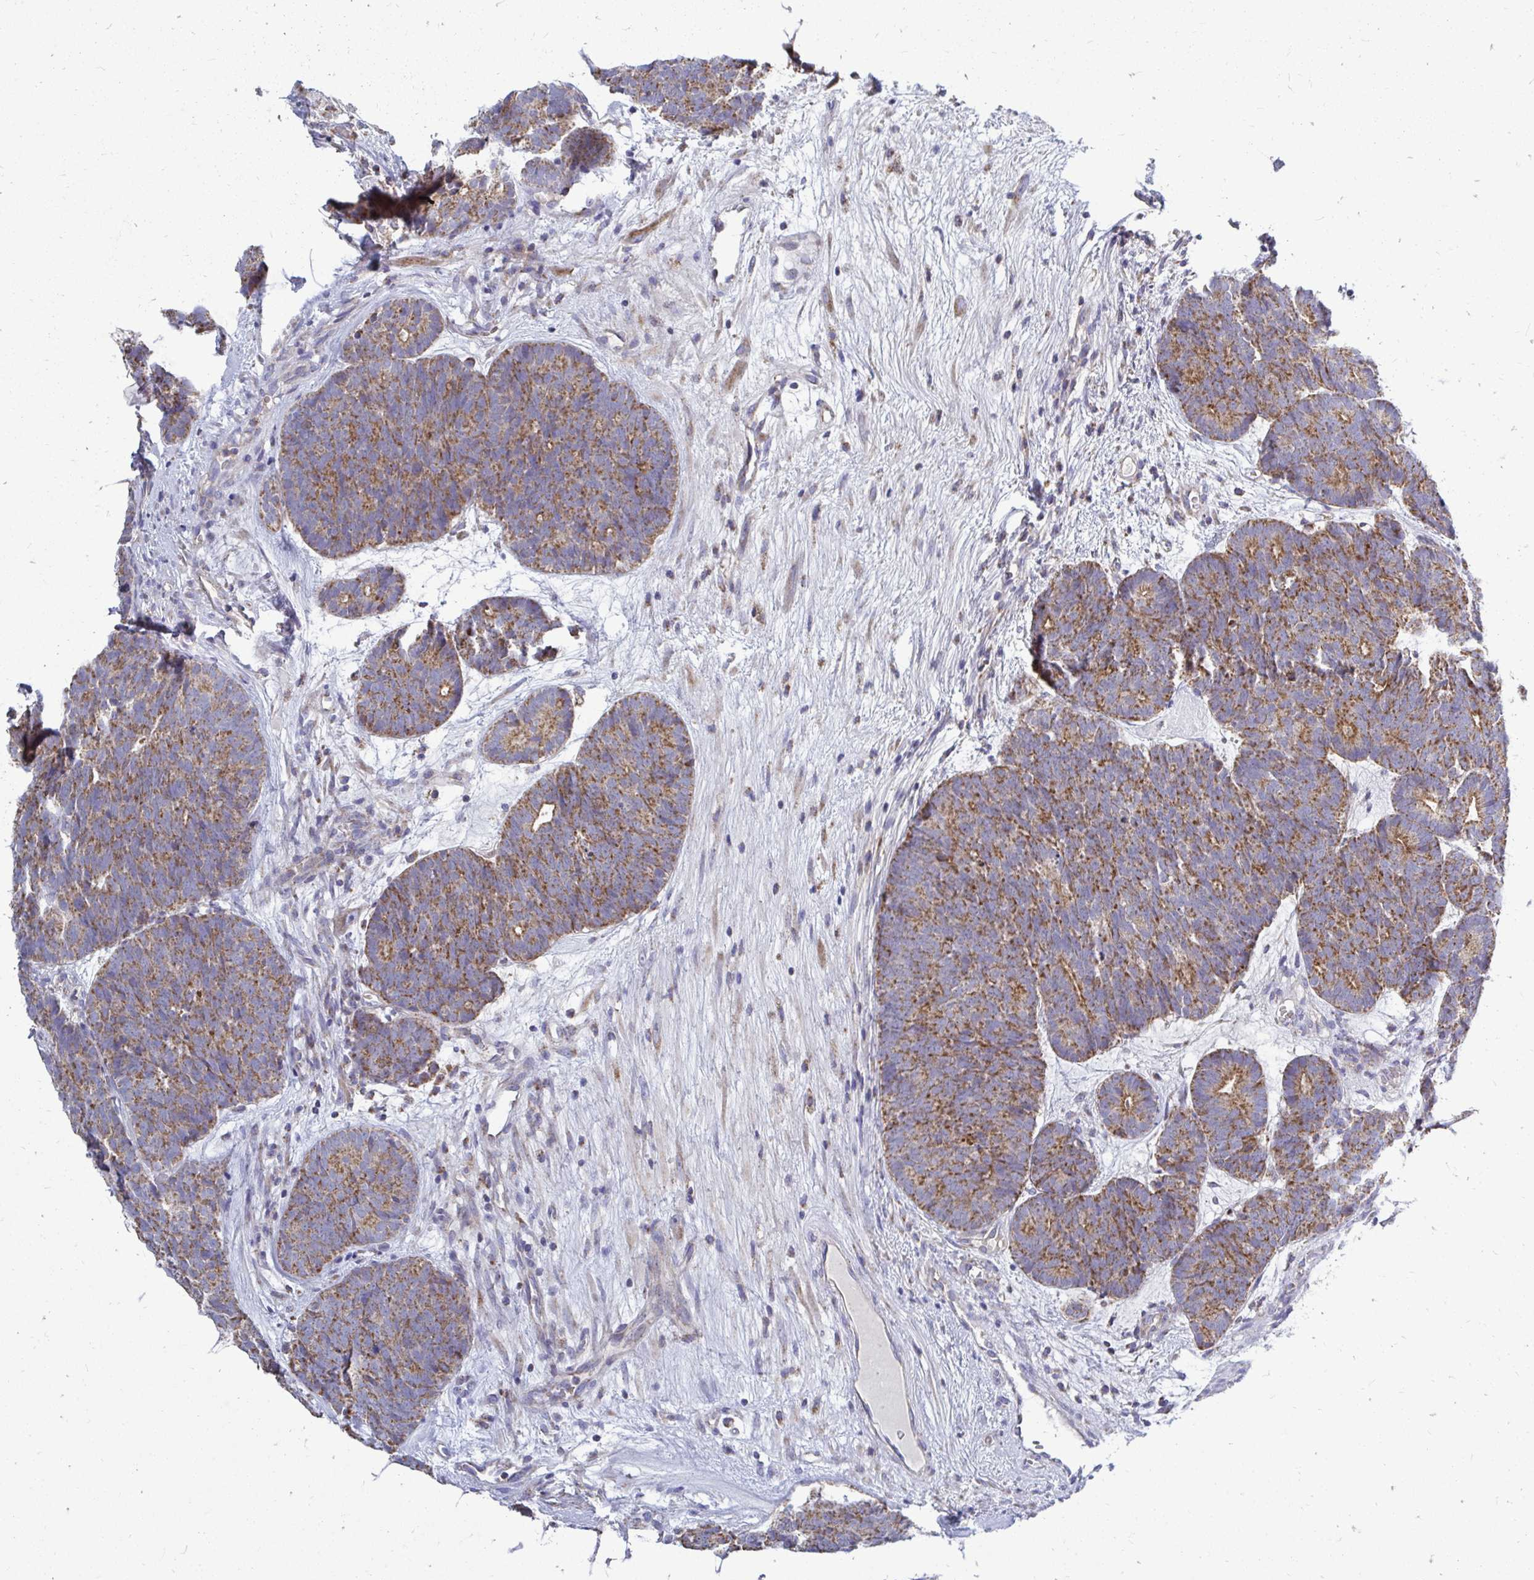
{"staining": {"intensity": "moderate", "quantity": ">75%", "location": "cytoplasmic/membranous"}, "tissue": "head and neck cancer", "cell_type": "Tumor cells", "image_type": "cancer", "snomed": [{"axis": "morphology", "description": "Adenocarcinoma, NOS"}, {"axis": "topography", "description": "Head-Neck"}], "caption": "Head and neck adenocarcinoma tissue demonstrates moderate cytoplasmic/membranous expression in approximately >75% of tumor cells, visualized by immunohistochemistry.", "gene": "OR10R2", "patient": {"sex": "female", "age": 81}}